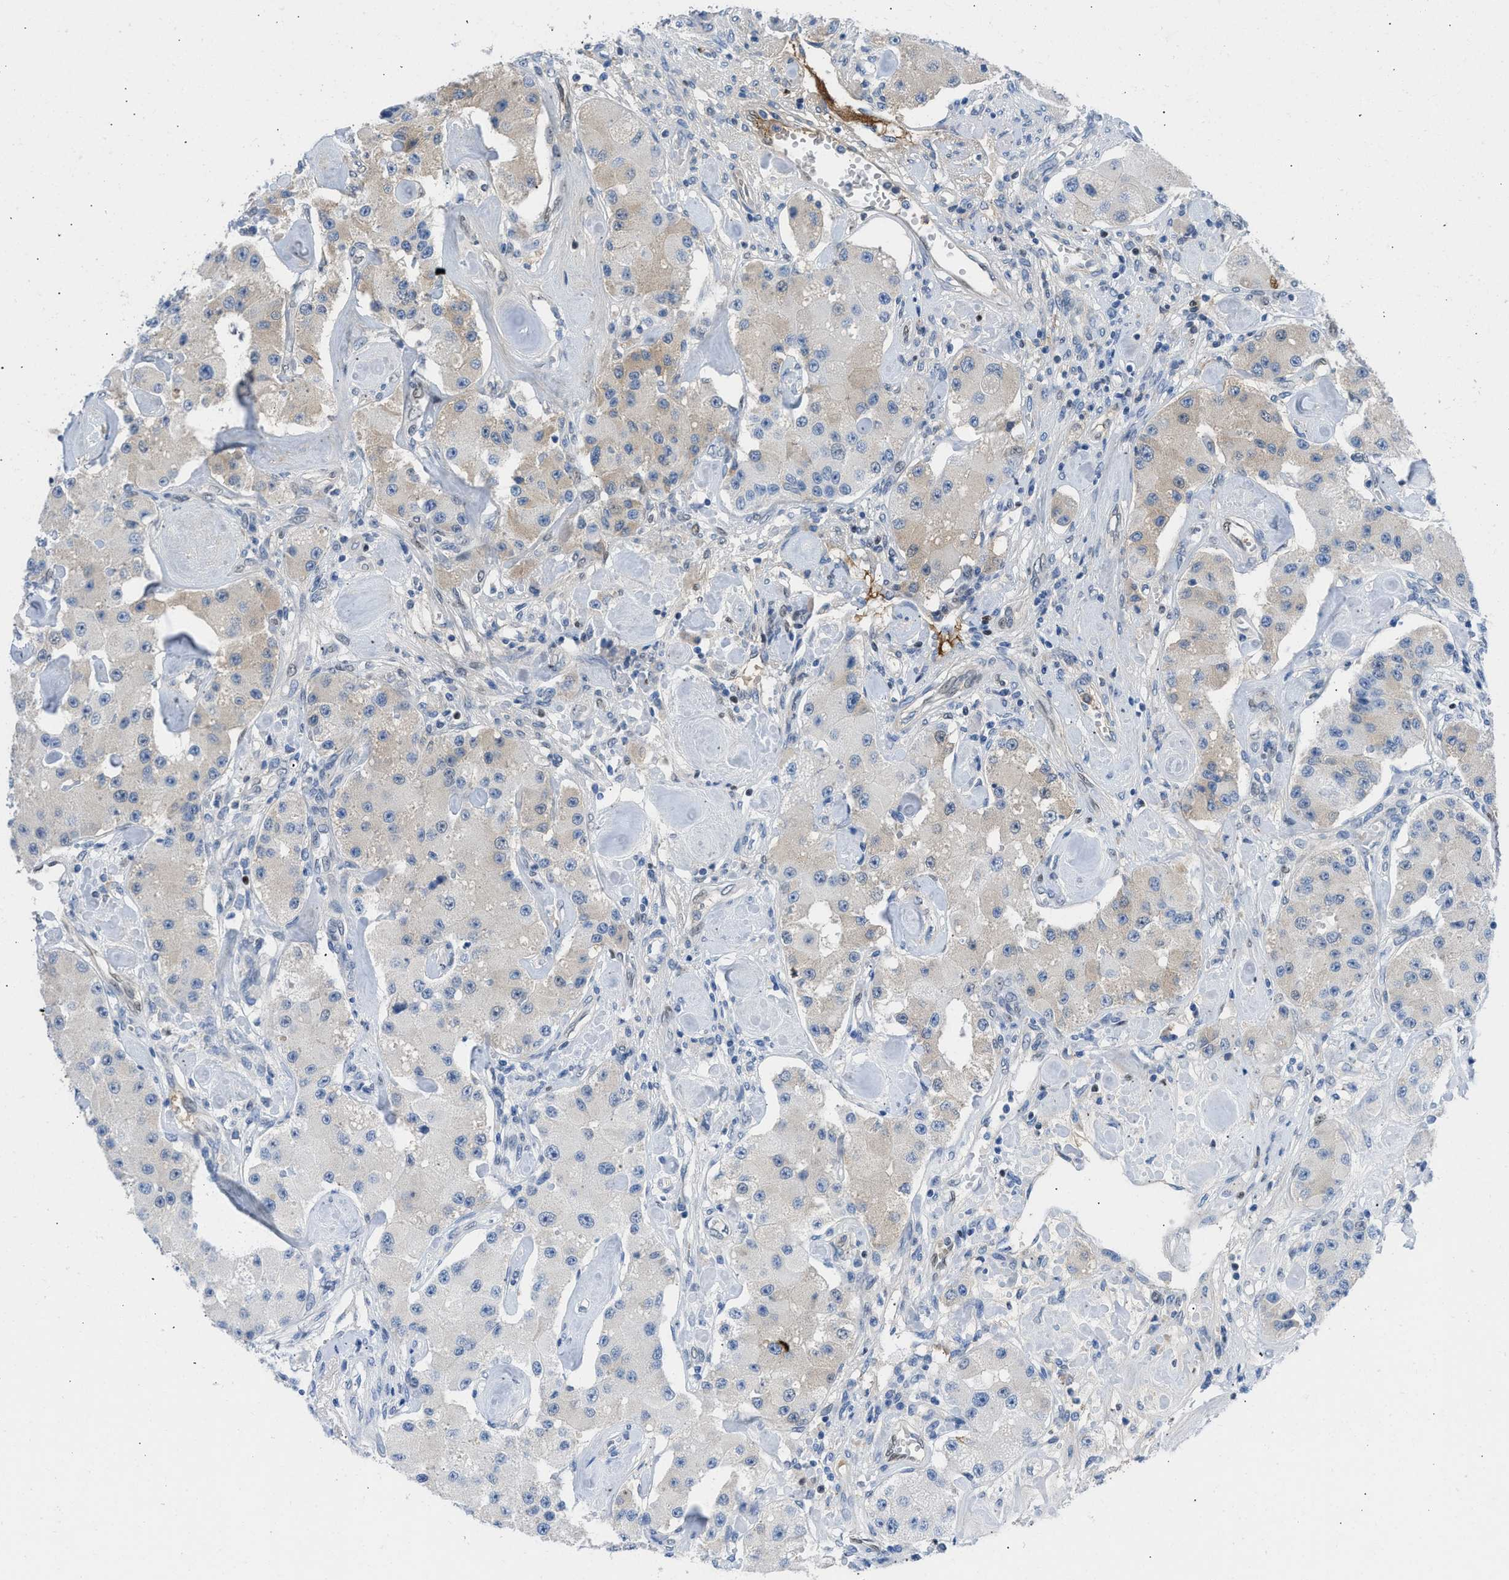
{"staining": {"intensity": "weak", "quantity": "<25%", "location": "cytoplasmic/membranous"}, "tissue": "carcinoid", "cell_type": "Tumor cells", "image_type": "cancer", "snomed": [{"axis": "morphology", "description": "Carcinoid, malignant, NOS"}, {"axis": "topography", "description": "Pancreas"}], "caption": "This is a image of immunohistochemistry staining of carcinoid (malignant), which shows no expression in tumor cells. Nuclei are stained in blue.", "gene": "LEF1", "patient": {"sex": "male", "age": 41}}